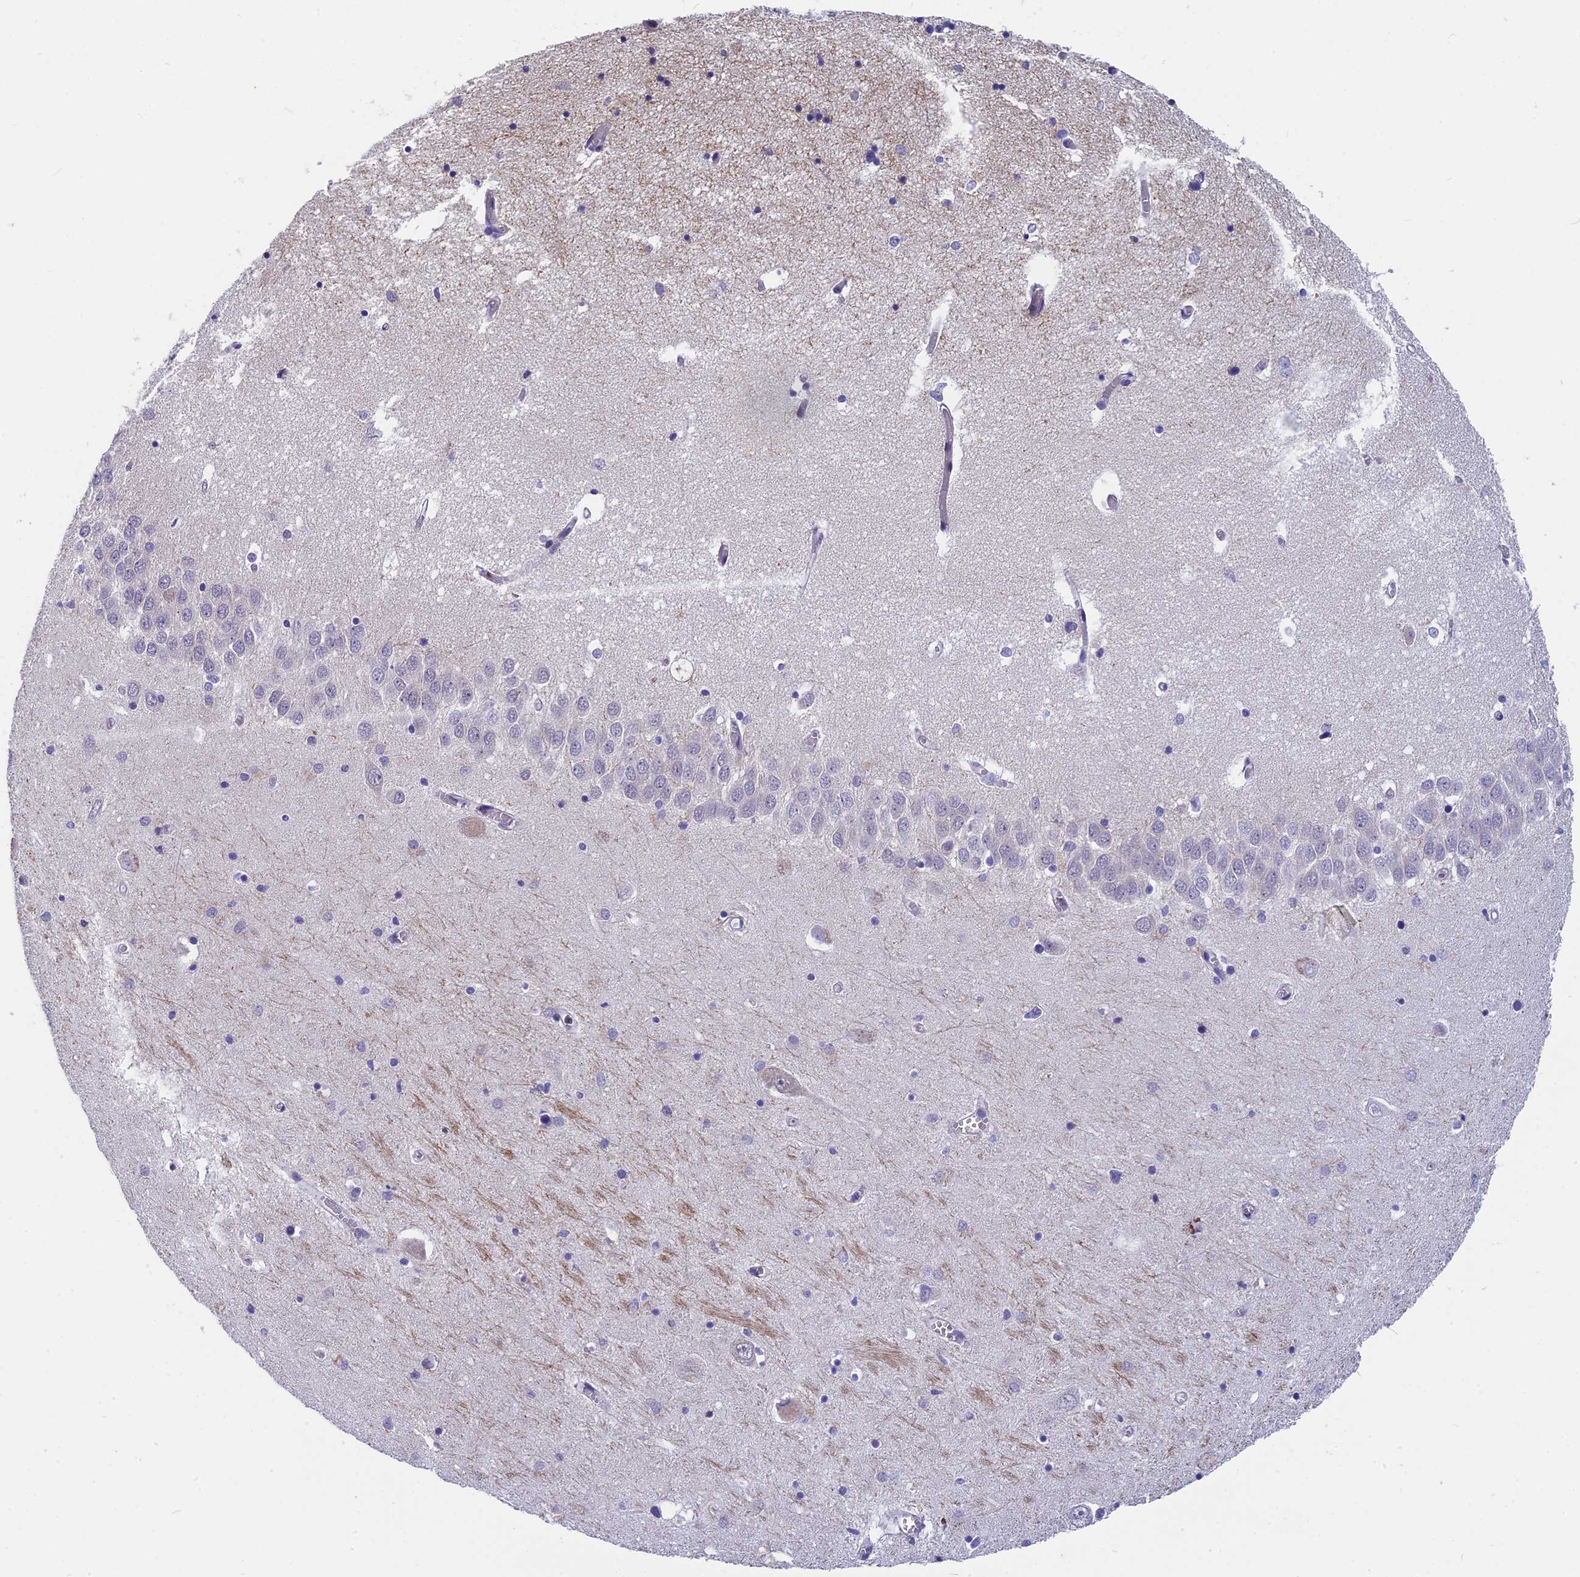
{"staining": {"intensity": "negative", "quantity": "none", "location": "none"}, "tissue": "hippocampus", "cell_type": "Glial cells", "image_type": "normal", "snomed": [{"axis": "morphology", "description": "Normal tissue, NOS"}, {"axis": "topography", "description": "Hippocampus"}], "caption": "This is an immunohistochemistry (IHC) photomicrograph of benign human hippocampus. There is no positivity in glial cells.", "gene": "ANKRD34B", "patient": {"sex": "male", "age": 70}}